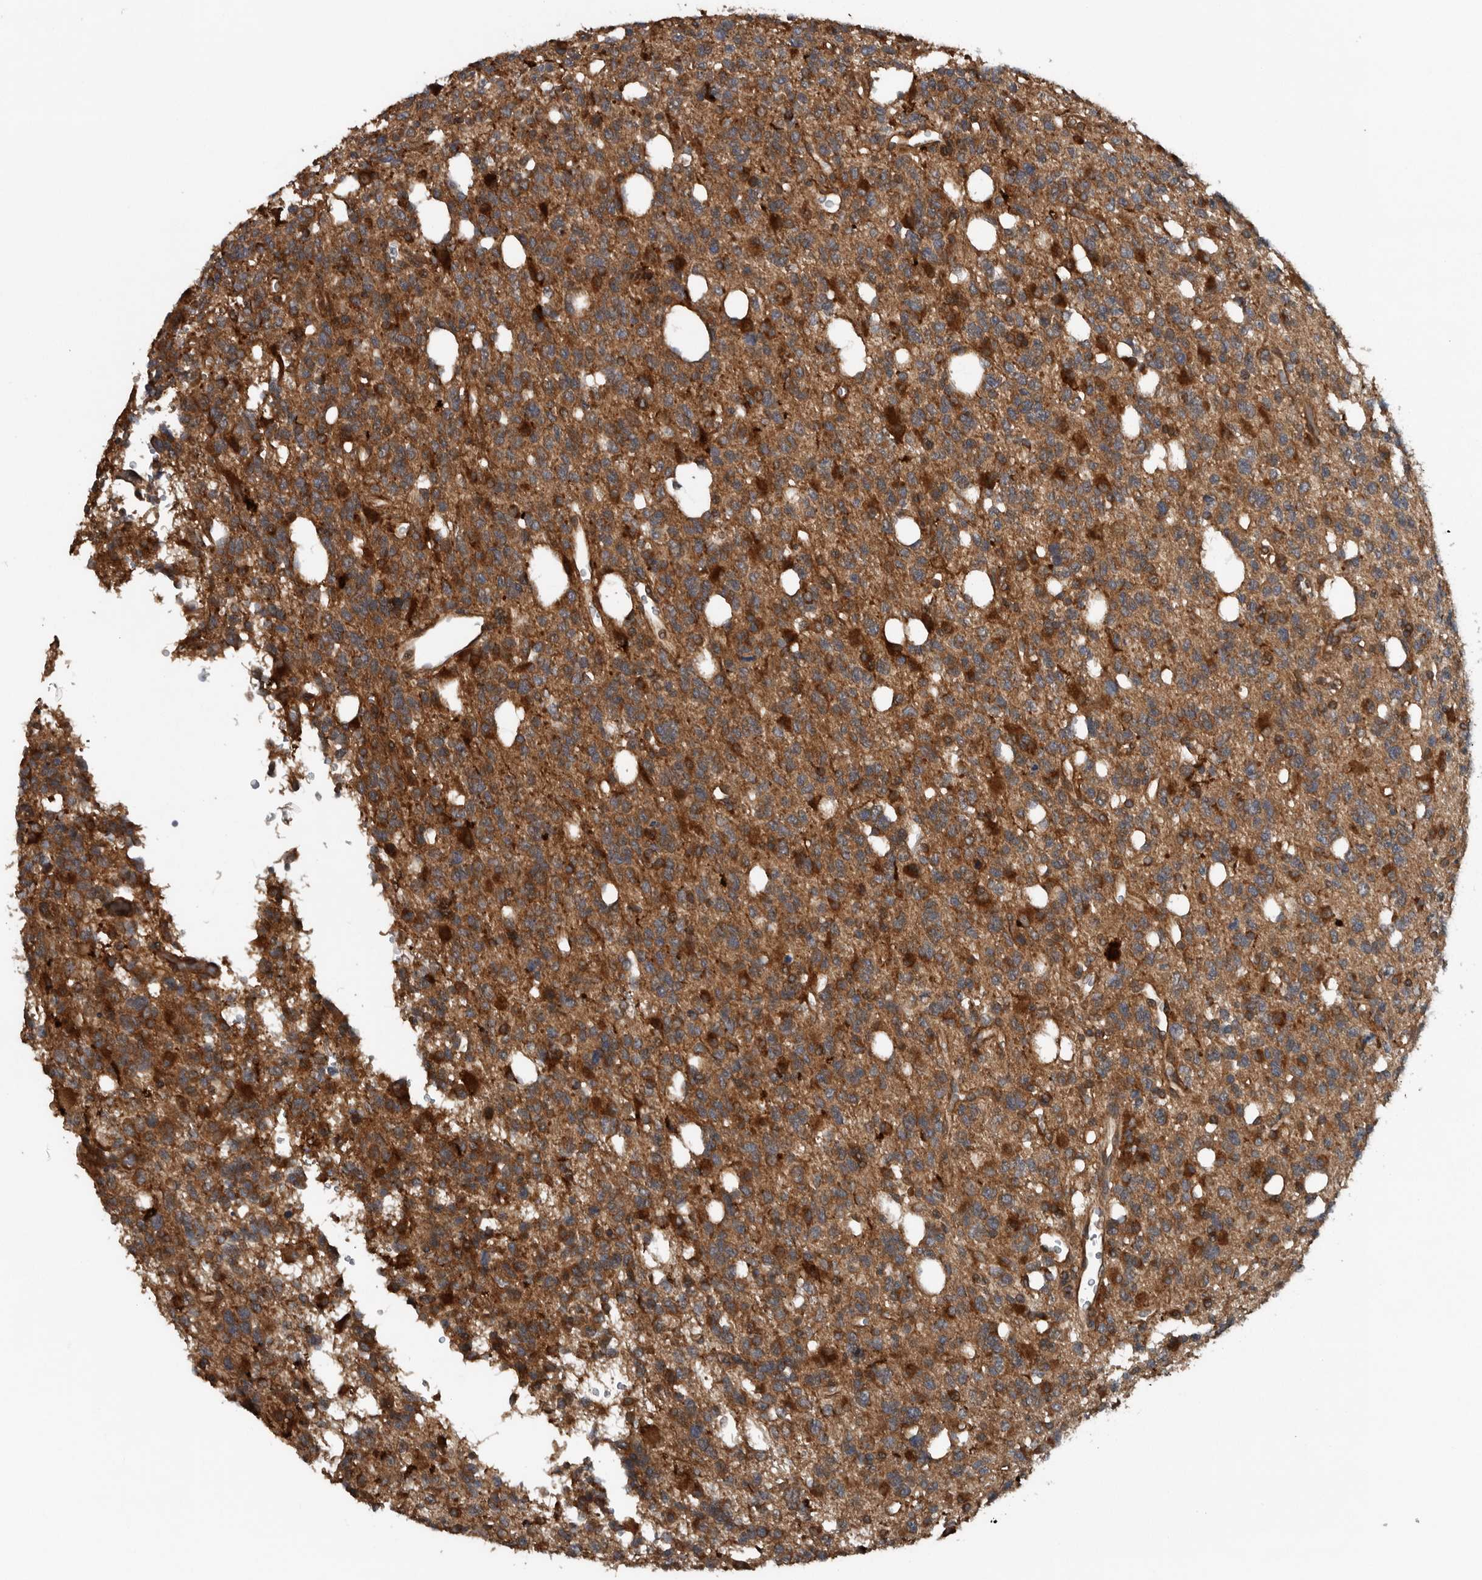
{"staining": {"intensity": "strong", "quantity": "25%-75%", "location": "cytoplasmic/membranous"}, "tissue": "glioma", "cell_type": "Tumor cells", "image_type": "cancer", "snomed": [{"axis": "morphology", "description": "Glioma, malignant, High grade"}, {"axis": "topography", "description": "Brain"}], "caption": "The histopathology image displays immunohistochemical staining of malignant glioma (high-grade). There is strong cytoplasmic/membranous staining is present in approximately 25%-75% of tumor cells.", "gene": "AMFR", "patient": {"sex": "female", "age": 62}}